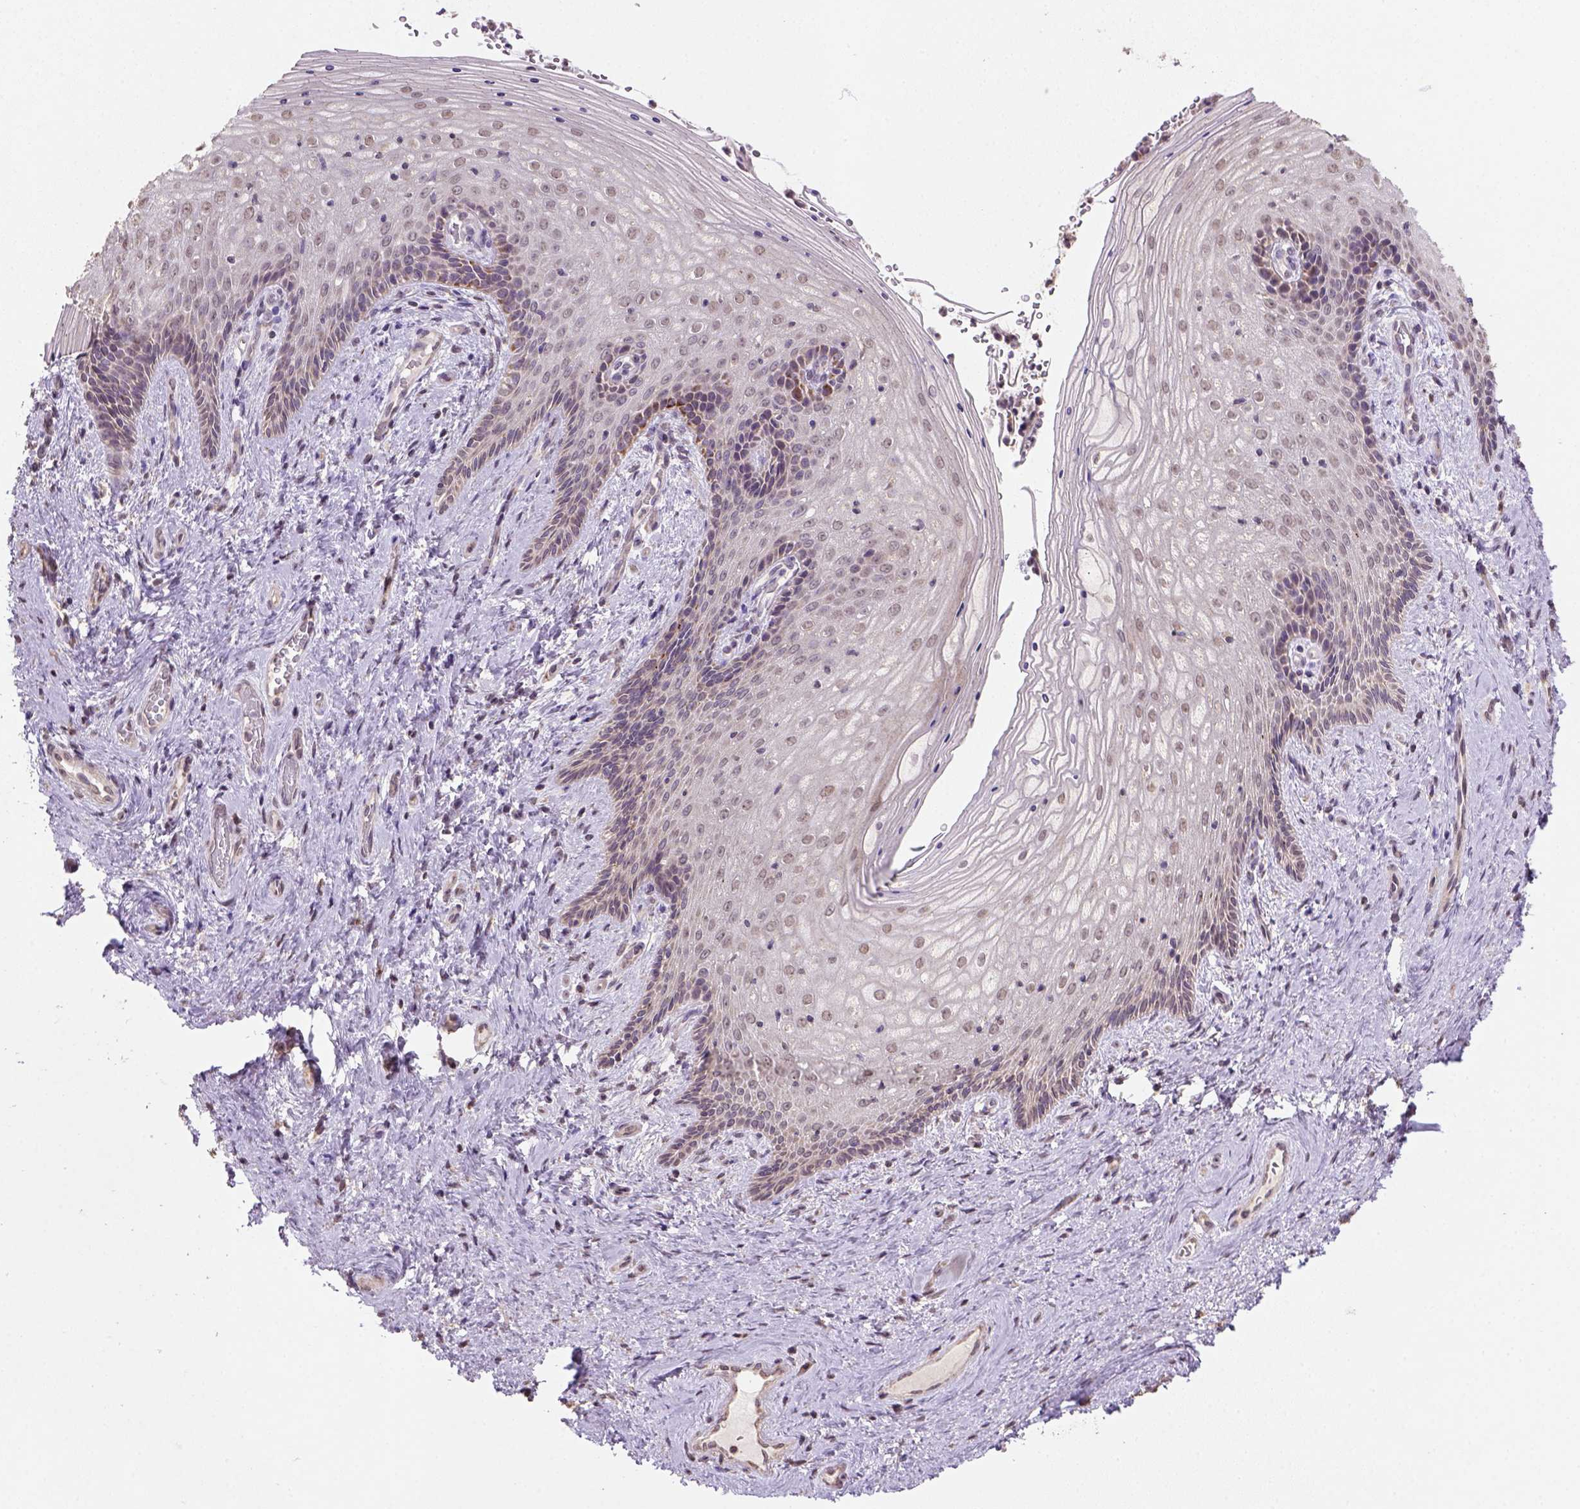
{"staining": {"intensity": "weak", "quantity": ">75%", "location": "nuclear"}, "tissue": "vagina", "cell_type": "Squamous epithelial cells", "image_type": "normal", "snomed": [{"axis": "morphology", "description": "Normal tissue, NOS"}, {"axis": "topography", "description": "Vagina"}], "caption": "Protein staining of normal vagina reveals weak nuclear expression in approximately >75% of squamous epithelial cells.", "gene": "NUDT10", "patient": {"sex": "female", "age": 45}}